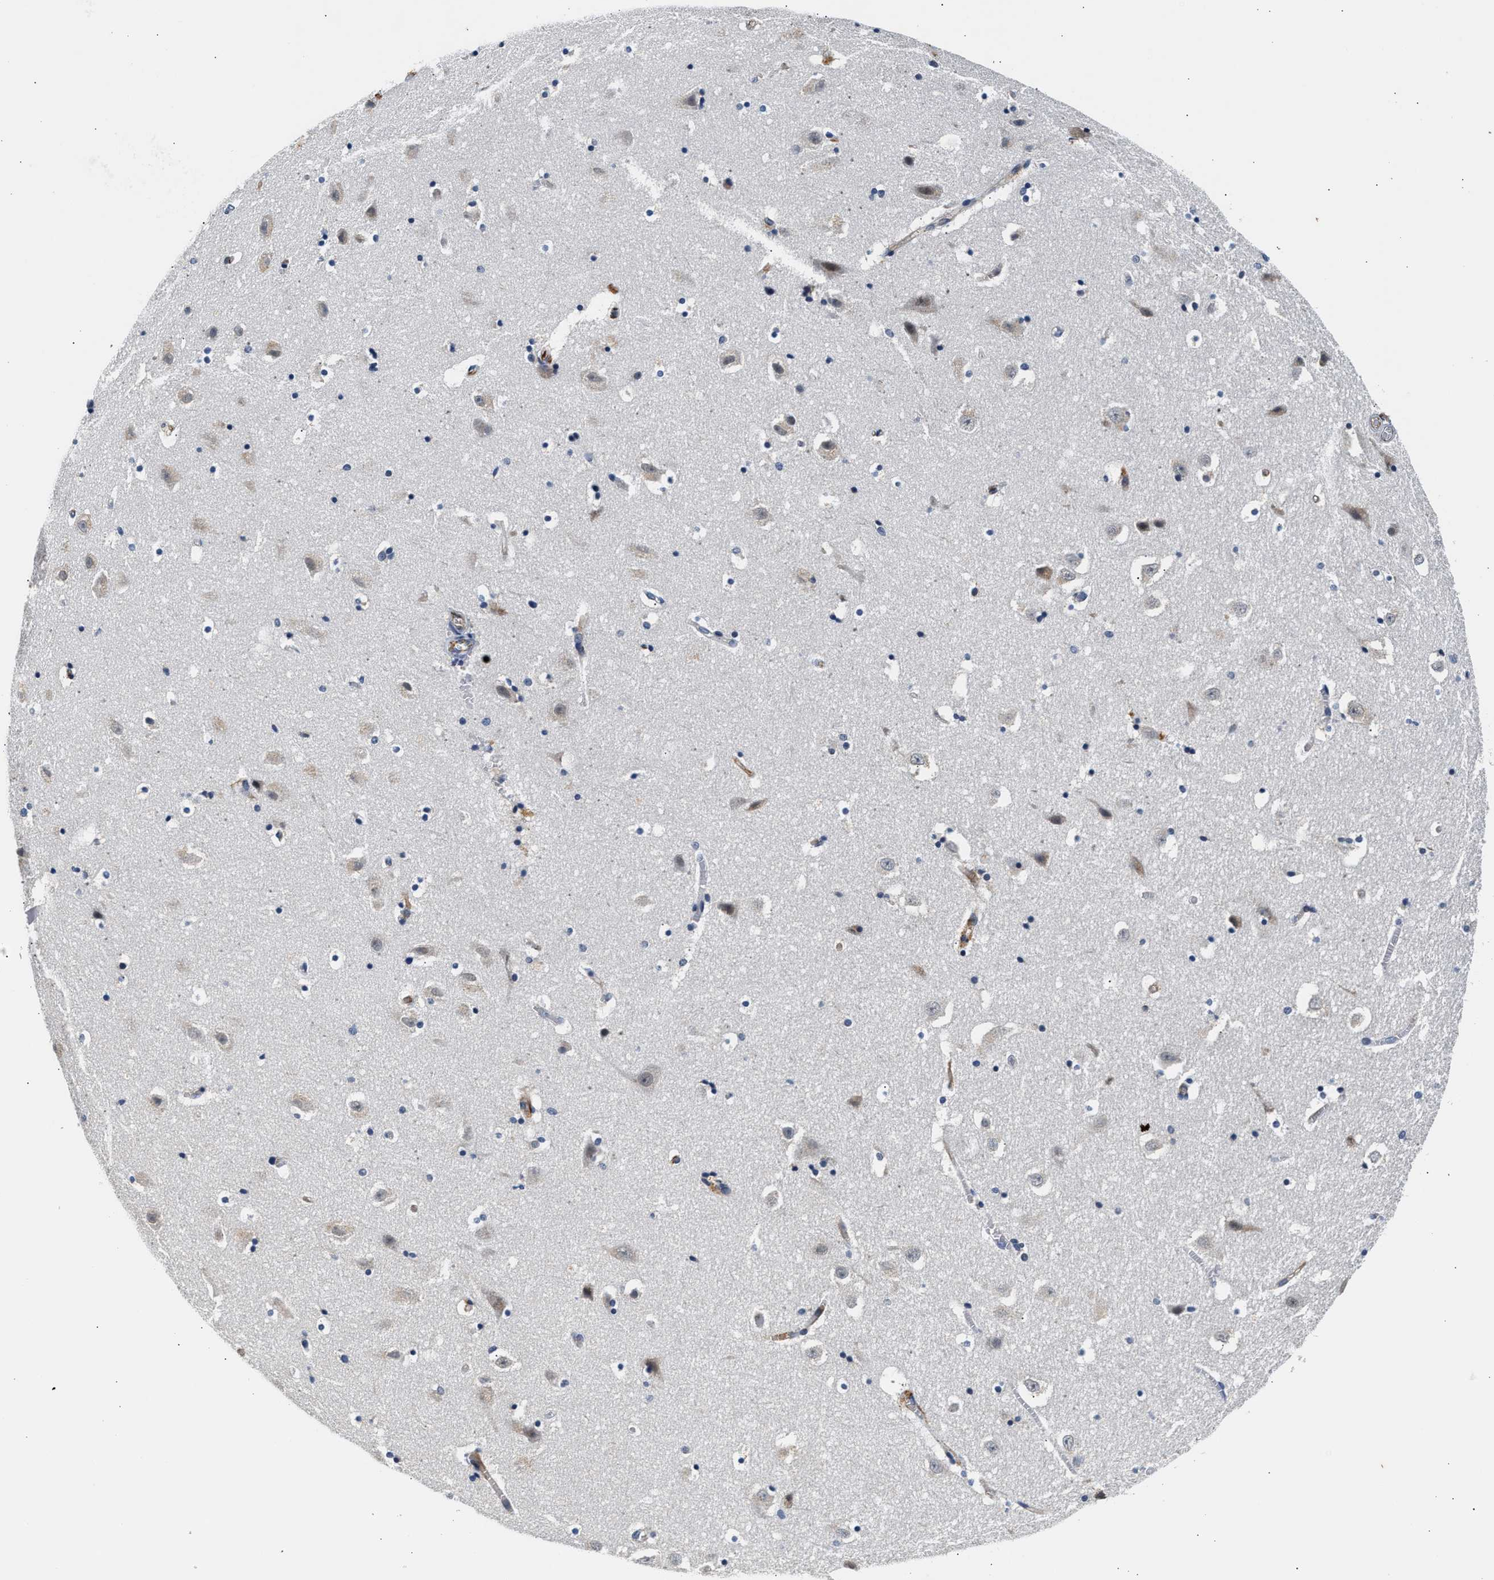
{"staining": {"intensity": "negative", "quantity": "none", "location": "none"}, "tissue": "hippocampus", "cell_type": "Glial cells", "image_type": "normal", "snomed": [{"axis": "morphology", "description": "Normal tissue, NOS"}, {"axis": "topography", "description": "Hippocampus"}], "caption": "Glial cells are negative for protein expression in unremarkable human hippocampus. (Stains: DAB (3,3'-diaminobenzidine) immunohistochemistry (IHC) with hematoxylin counter stain, Microscopy: brightfield microscopy at high magnification).", "gene": "MED22", "patient": {"sex": "male", "age": 45}}